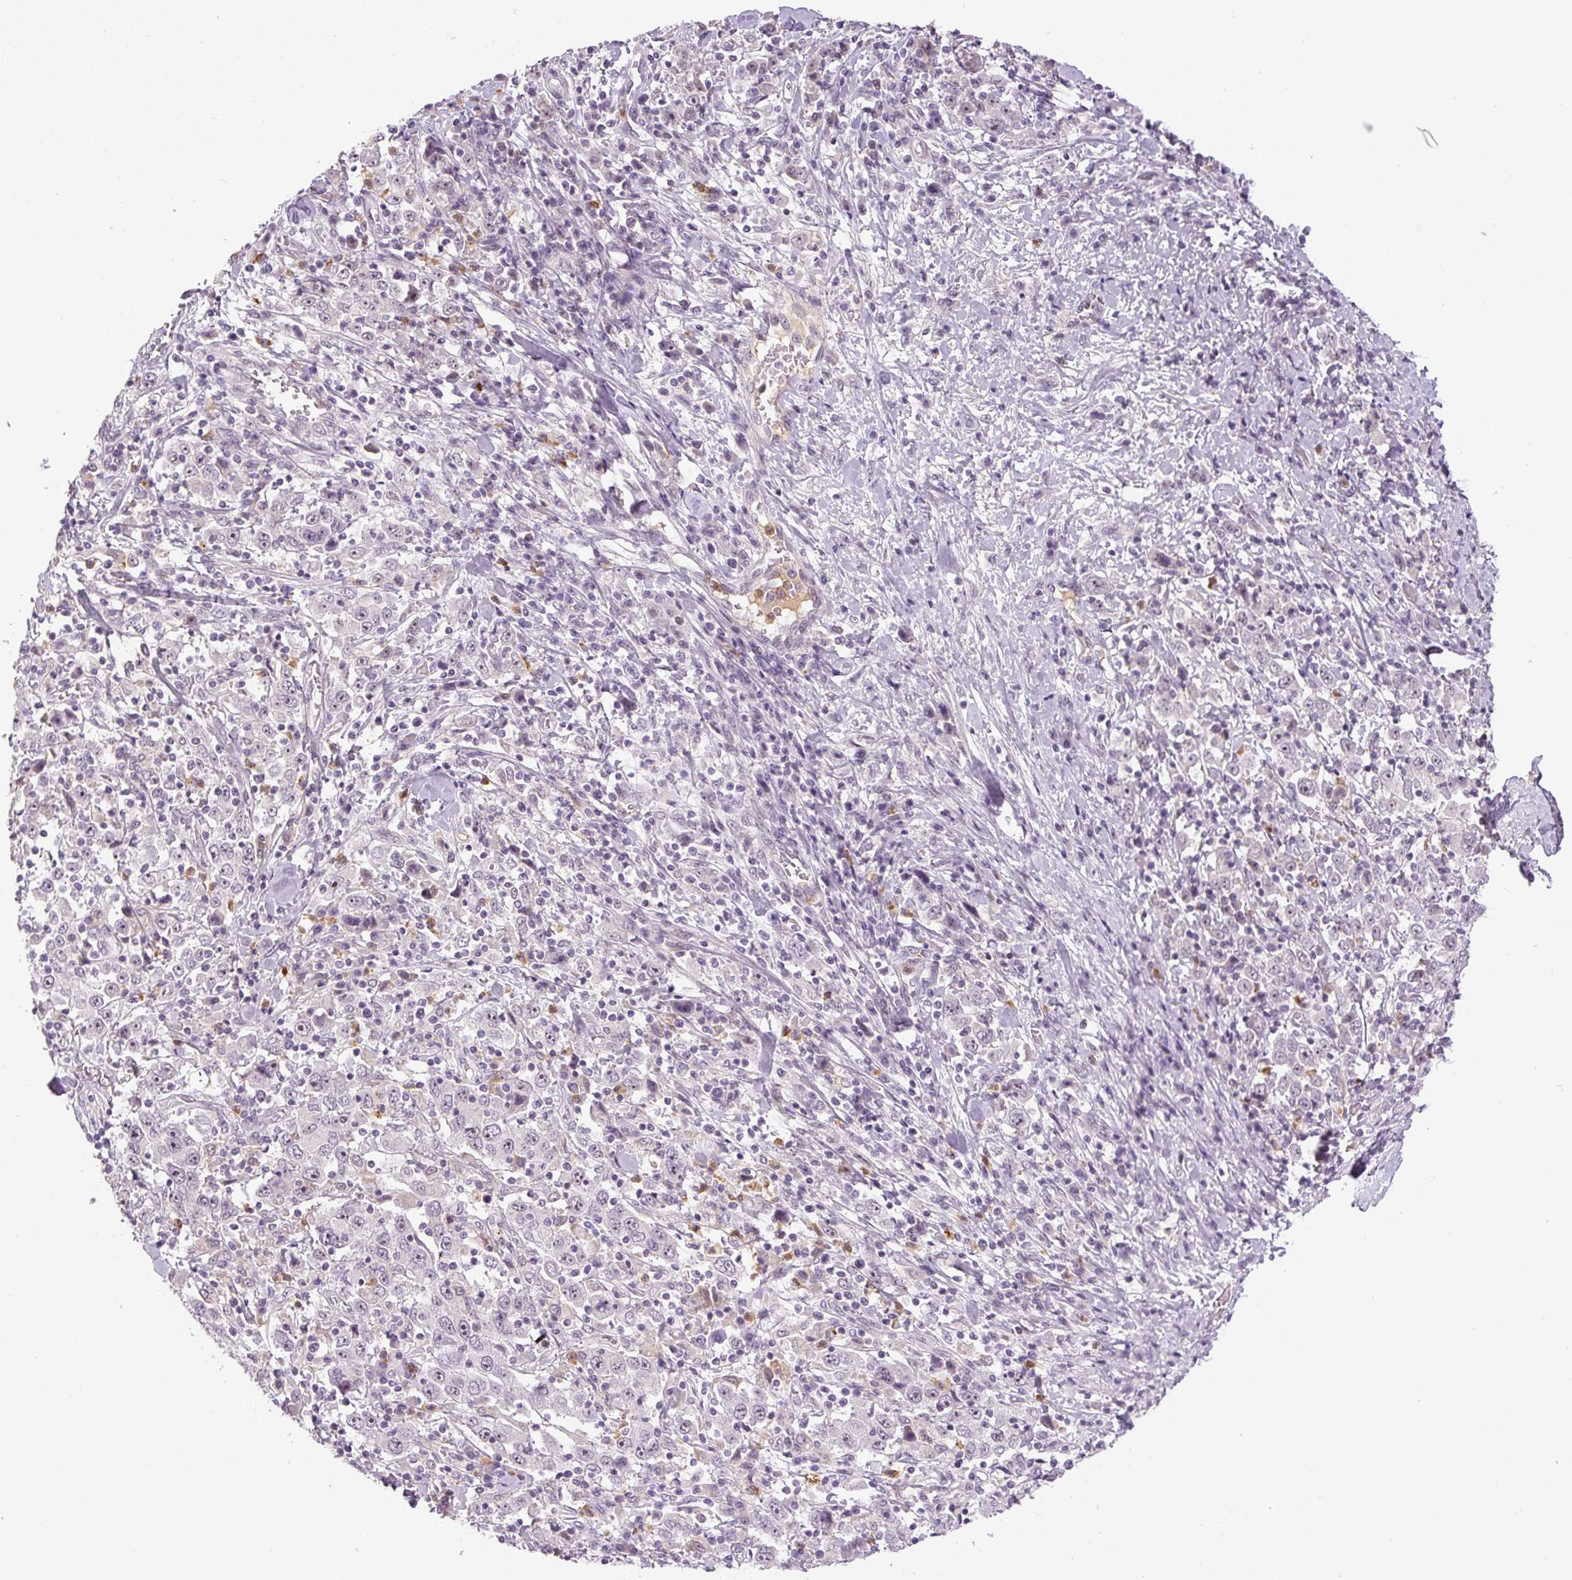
{"staining": {"intensity": "negative", "quantity": "none", "location": "none"}, "tissue": "stomach cancer", "cell_type": "Tumor cells", "image_type": "cancer", "snomed": [{"axis": "morphology", "description": "Normal tissue, NOS"}, {"axis": "morphology", "description": "Adenocarcinoma, NOS"}, {"axis": "topography", "description": "Stomach, upper"}, {"axis": "topography", "description": "Stomach"}], "caption": "Tumor cells are negative for protein expression in human adenocarcinoma (stomach).", "gene": "SGF29", "patient": {"sex": "male", "age": 59}}